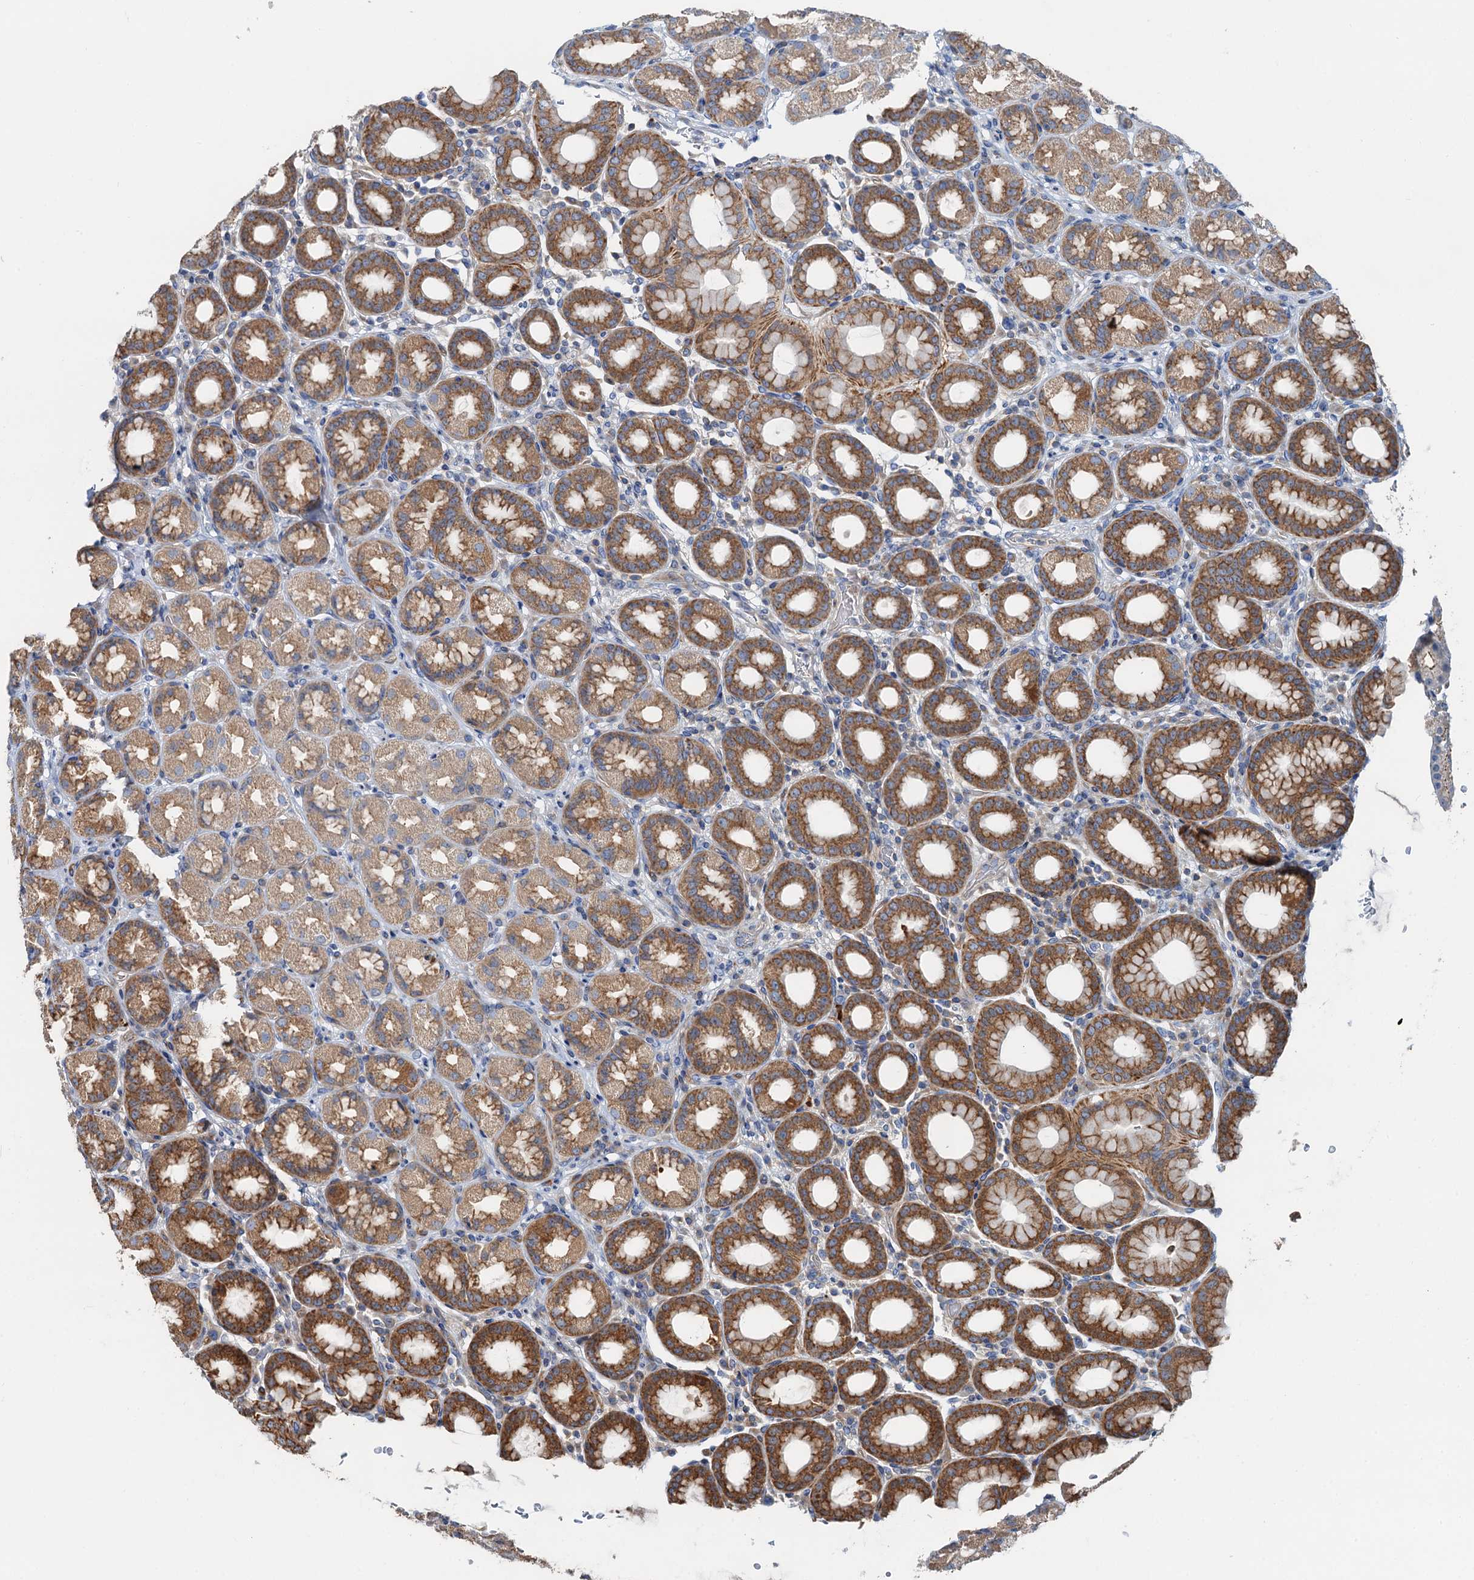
{"staining": {"intensity": "moderate", "quantity": ">75%", "location": "cytoplasmic/membranous"}, "tissue": "stomach", "cell_type": "Glandular cells", "image_type": "normal", "snomed": [{"axis": "morphology", "description": "Normal tissue, NOS"}, {"axis": "topography", "description": "Stomach, upper"}], "caption": "Stomach stained with immunohistochemistry (IHC) shows moderate cytoplasmic/membranous staining in approximately >75% of glandular cells.", "gene": "ANKRD26", "patient": {"sex": "male", "age": 68}}